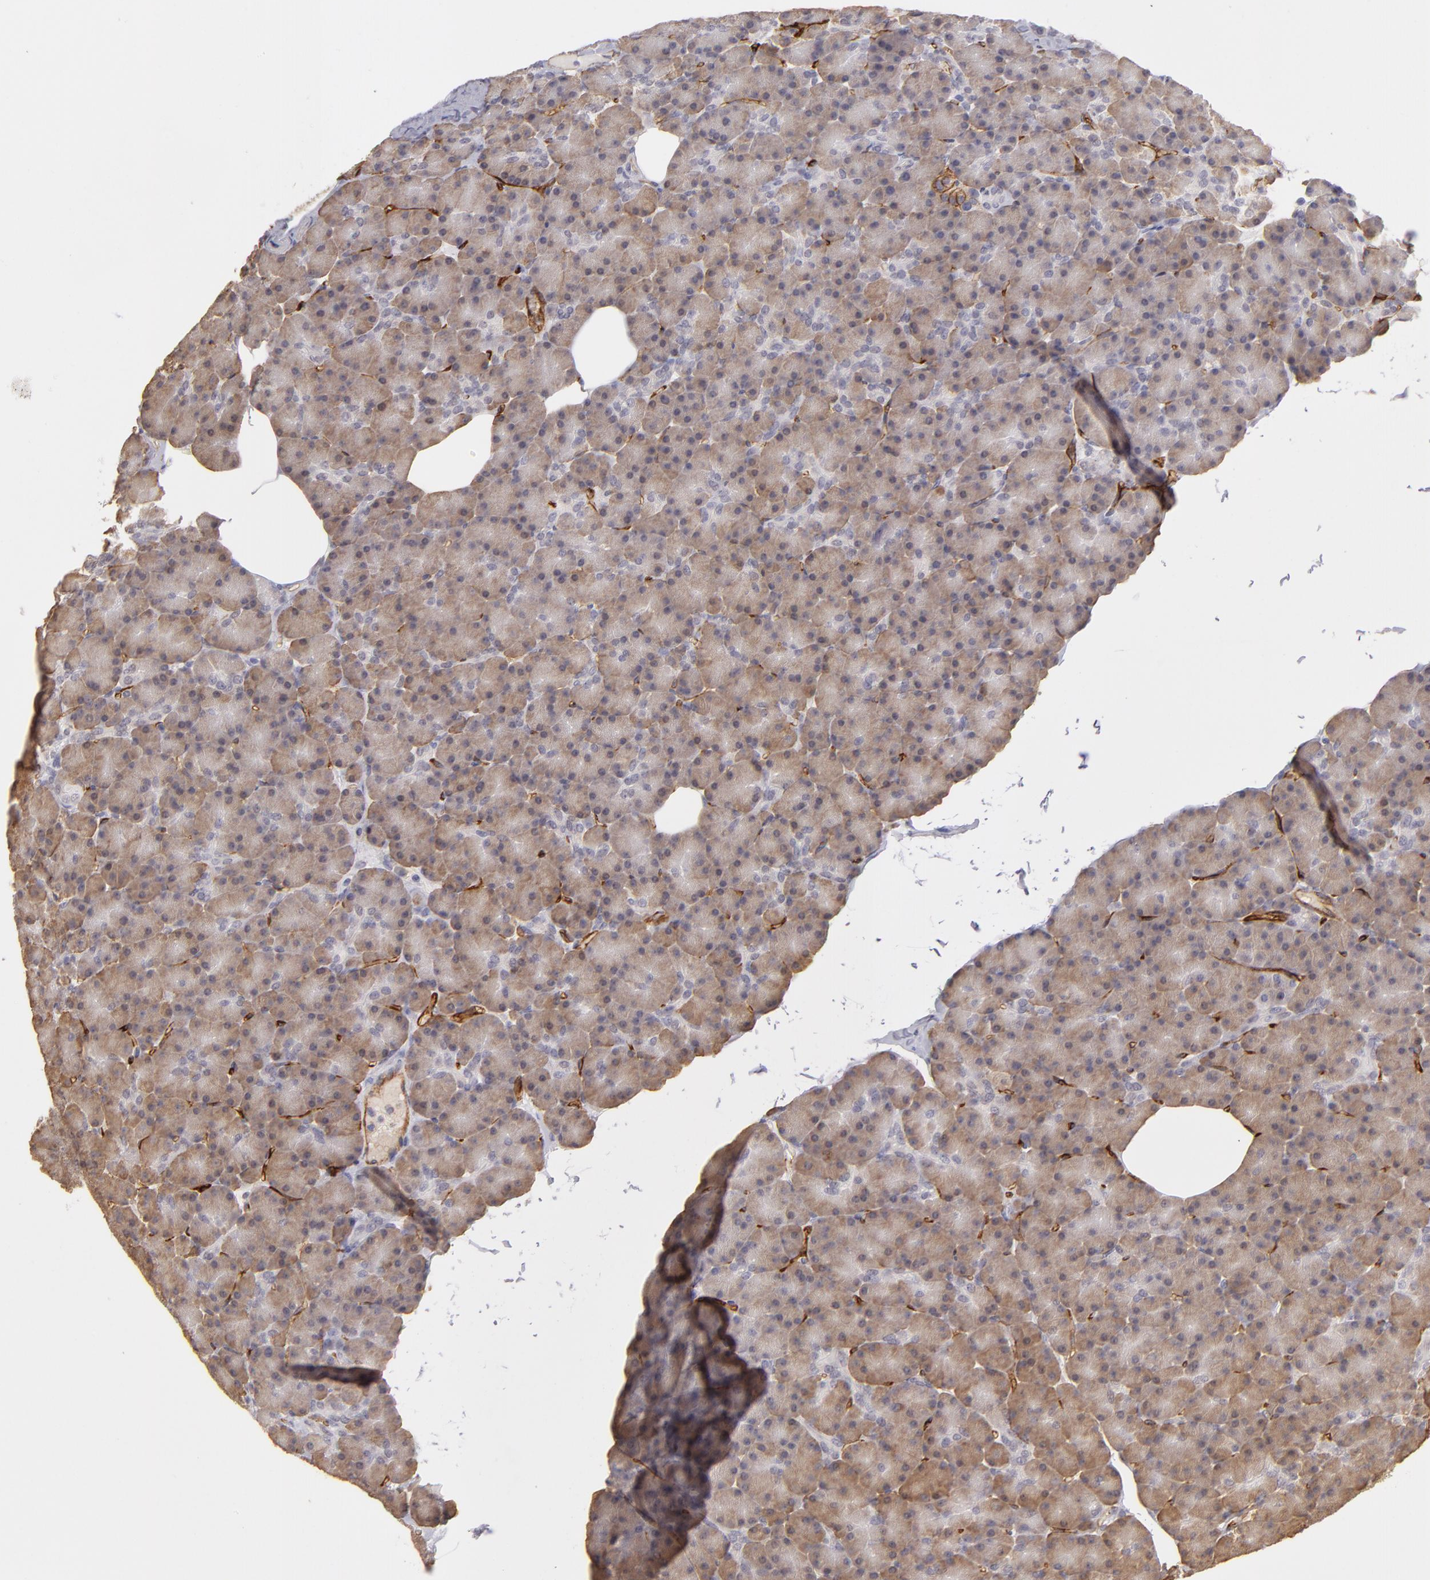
{"staining": {"intensity": "moderate", "quantity": ">75%", "location": "cytoplasmic/membranous"}, "tissue": "pancreas", "cell_type": "Exocrine glandular cells", "image_type": "normal", "snomed": [{"axis": "morphology", "description": "Normal tissue, NOS"}, {"axis": "topography", "description": "Pancreas"}], "caption": "A high-resolution photomicrograph shows immunohistochemistry (IHC) staining of benign pancreas, which shows moderate cytoplasmic/membranous positivity in about >75% of exocrine glandular cells. Using DAB (3,3'-diaminobenzidine) (brown) and hematoxylin (blue) stains, captured at high magnification using brightfield microscopy.", "gene": "THBD", "patient": {"sex": "female", "age": 43}}